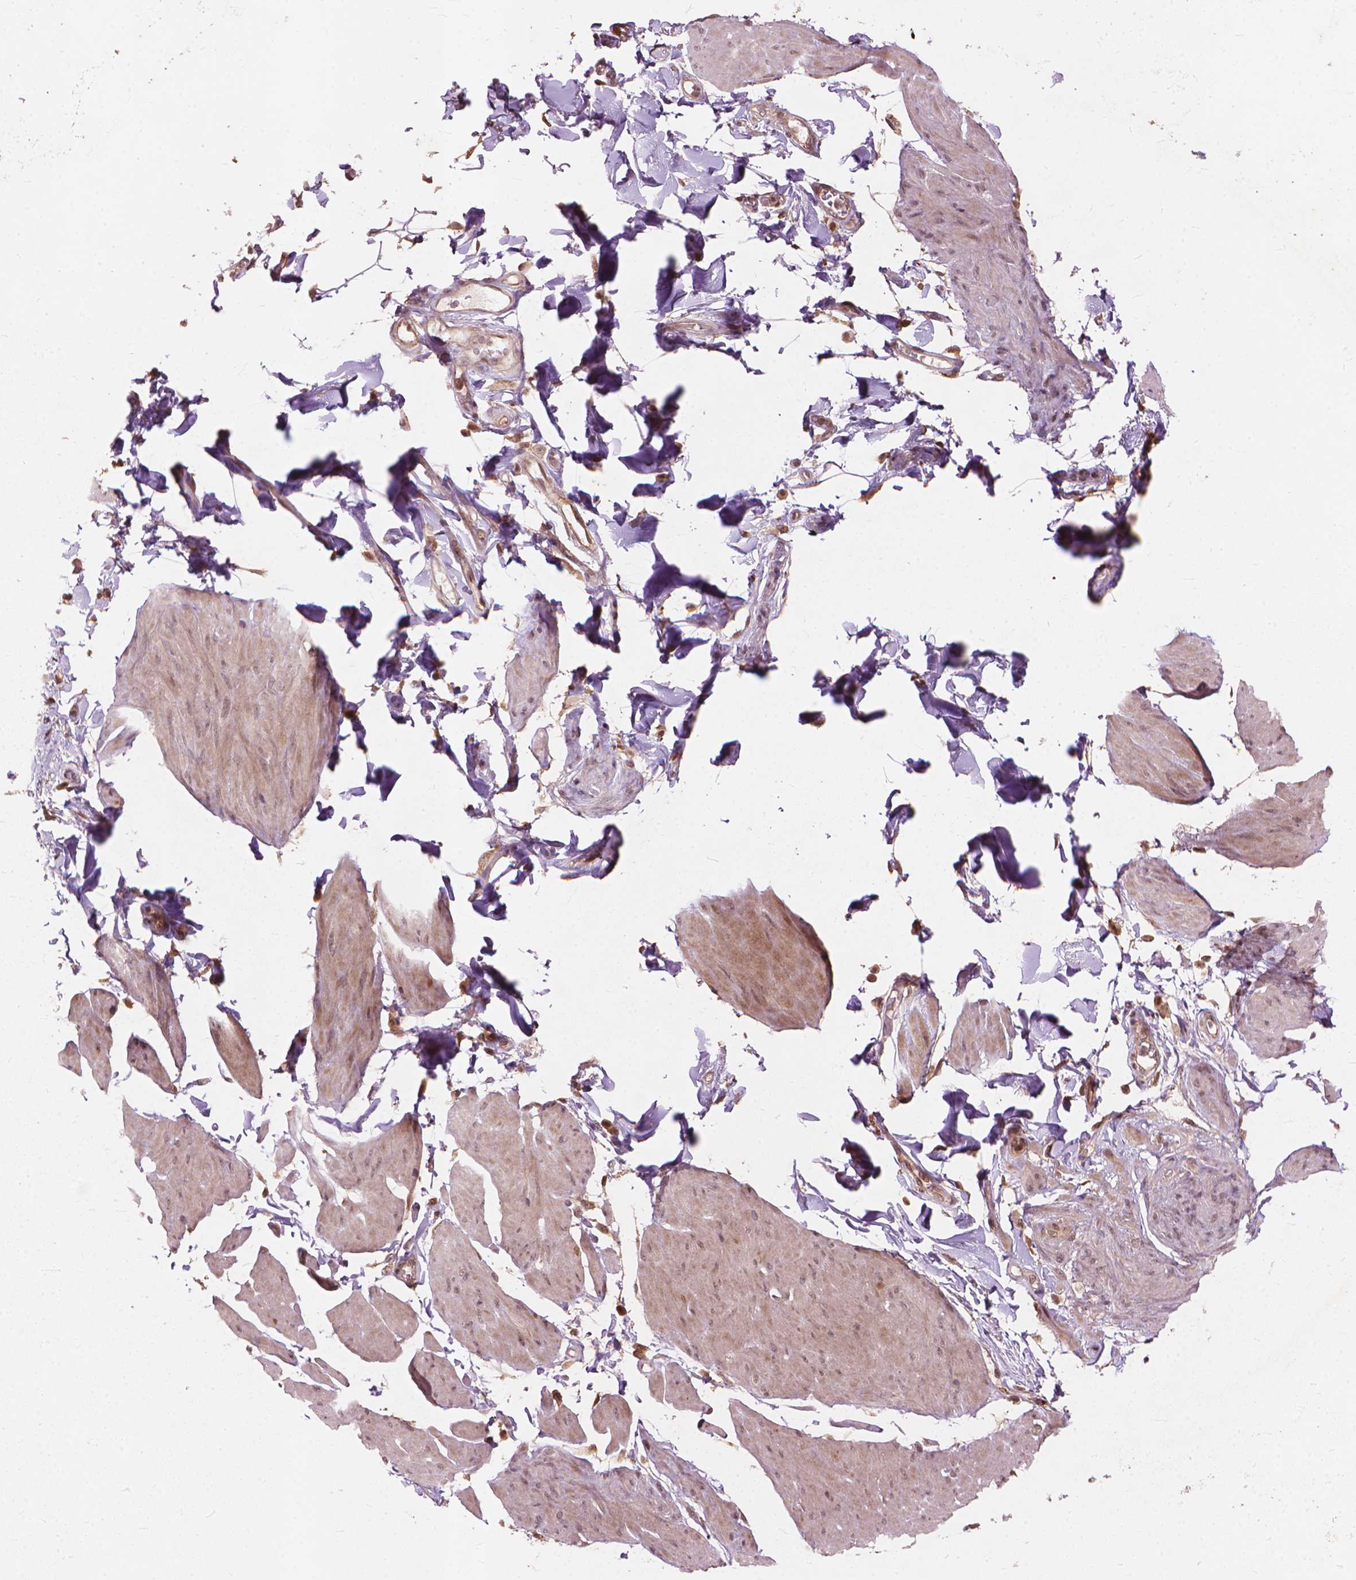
{"staining": {"intensity": "moderate", "quantity": "25%-75%", "location": "nuclear"}, "tissue": "smooth muscle", "cell_type": "Smooth muscle cells", "image_type": "normal", "snomed": [{"axis": "morphology", "description": "Normal tissue, NOS"}, {"axis": "topography", "description": "Adipose tissue"}, {"axis": "topography", "description": "Smooth muscle"}, {"axis": "topography", "description": "Peripheral nerve tissue"}], "caption": "Immunohistochemical staining of normal human smooth muscle displays moderate nuclear protein expression in approximately 25%-75% of smooth muscle cells. Using DAB (brown) and hematoxylin (blue) stains, captured at high magnification using brightfield microscopy.", "gene": "SSU72", "patient": {"sex": "male", "age": 83}}